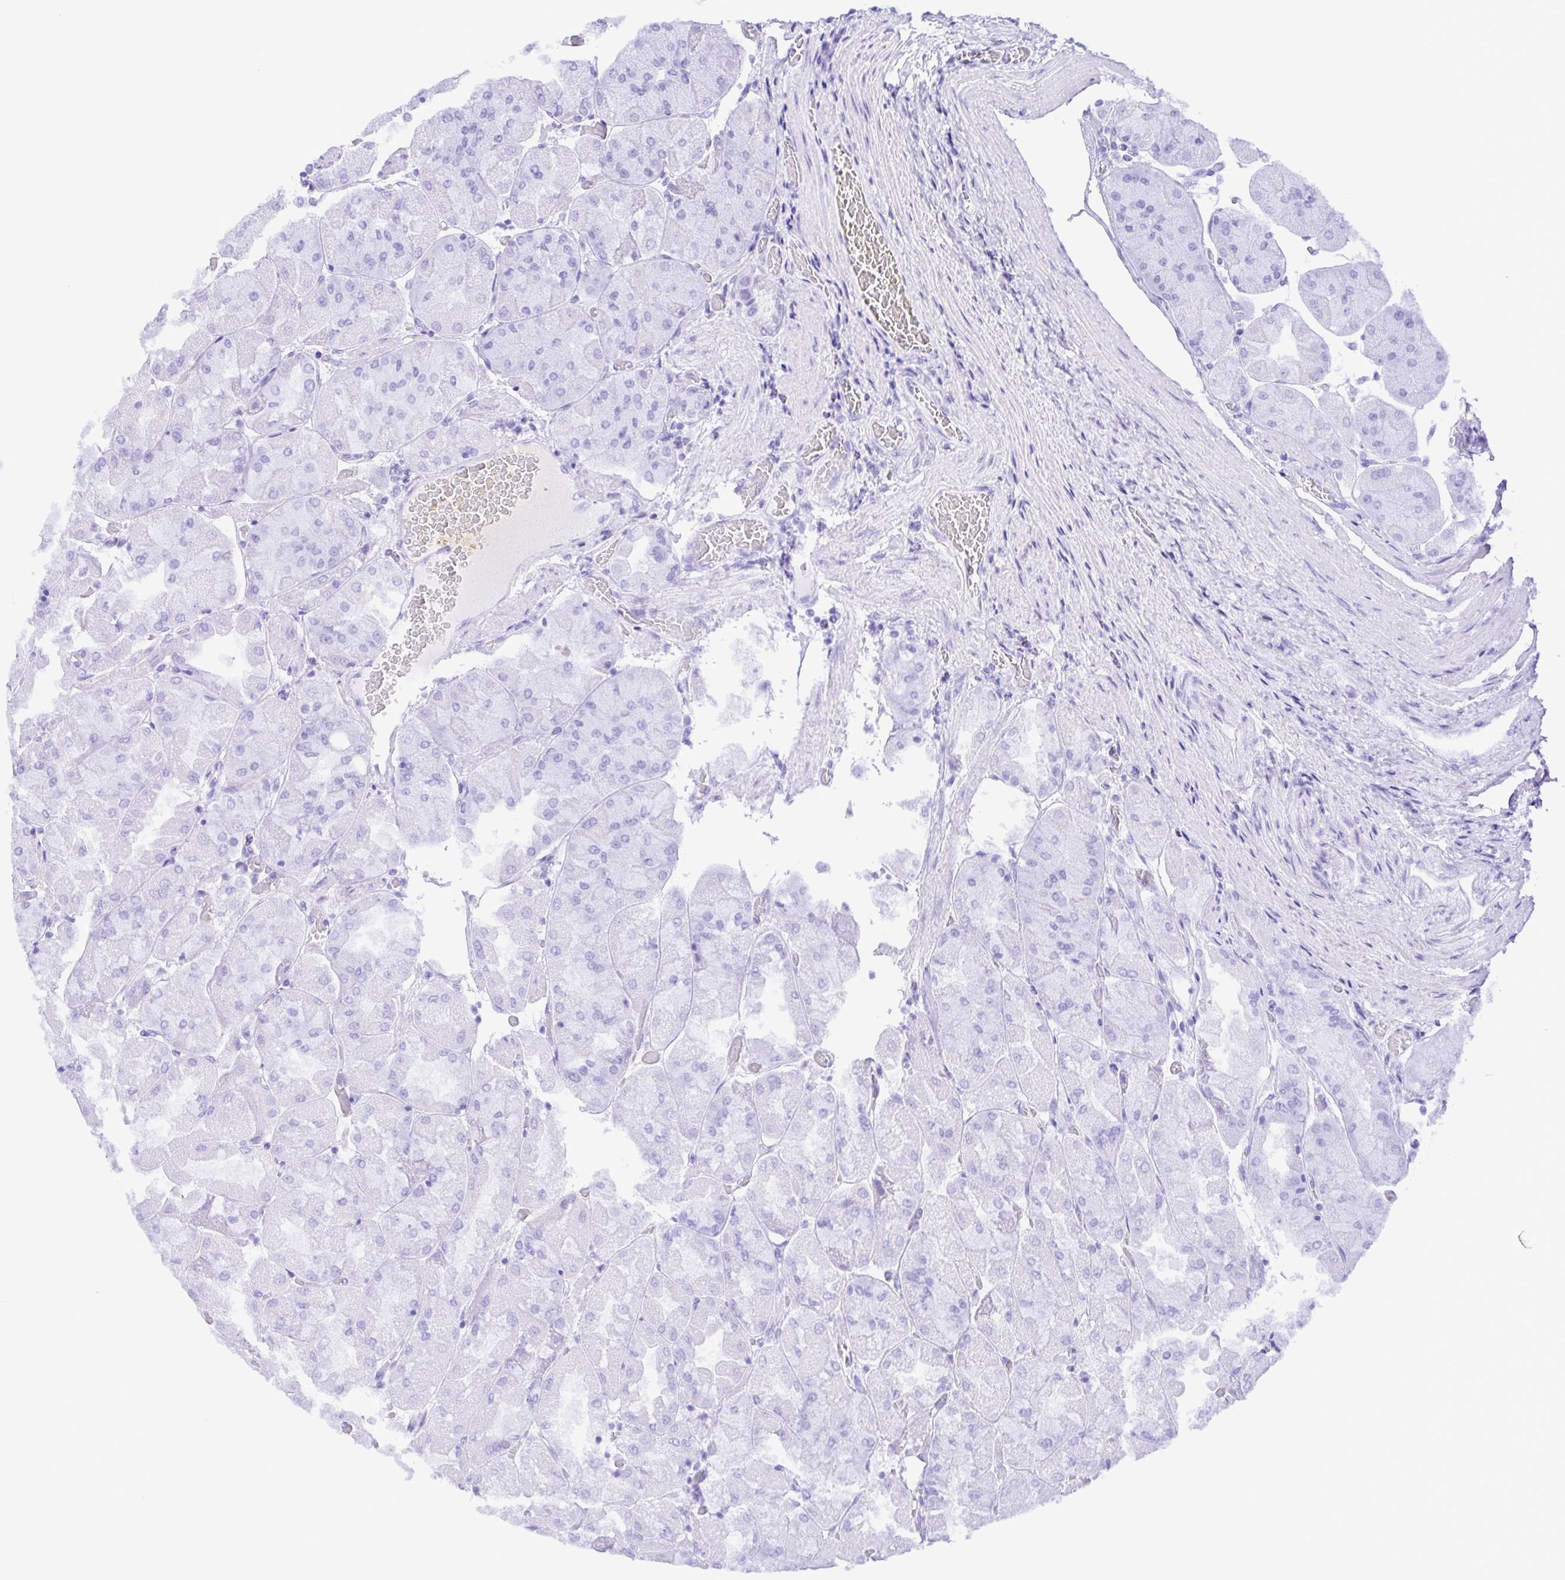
{"staining": {"intensity": "negative", "quantity": "none", "location": "none"}, "tissue": "stomach", "cell_type": "Glandular cells", "image_type": "normal", "snomed": [{"axis": "morphology", "description": "Normal tissue, NOS"}, {"axis": "topography", "description": "Stomach"}], "caption": "An IHC micrograph of normal stomach is shown. There is no staining in glandular cells of stomach. (DAB (3,3'-diaminobenzidine) immunohistochemistry (IHC) with hematoxylin counter stain).", "gene": "FLT1", "patient": {"sex": "female", "age": 61}}